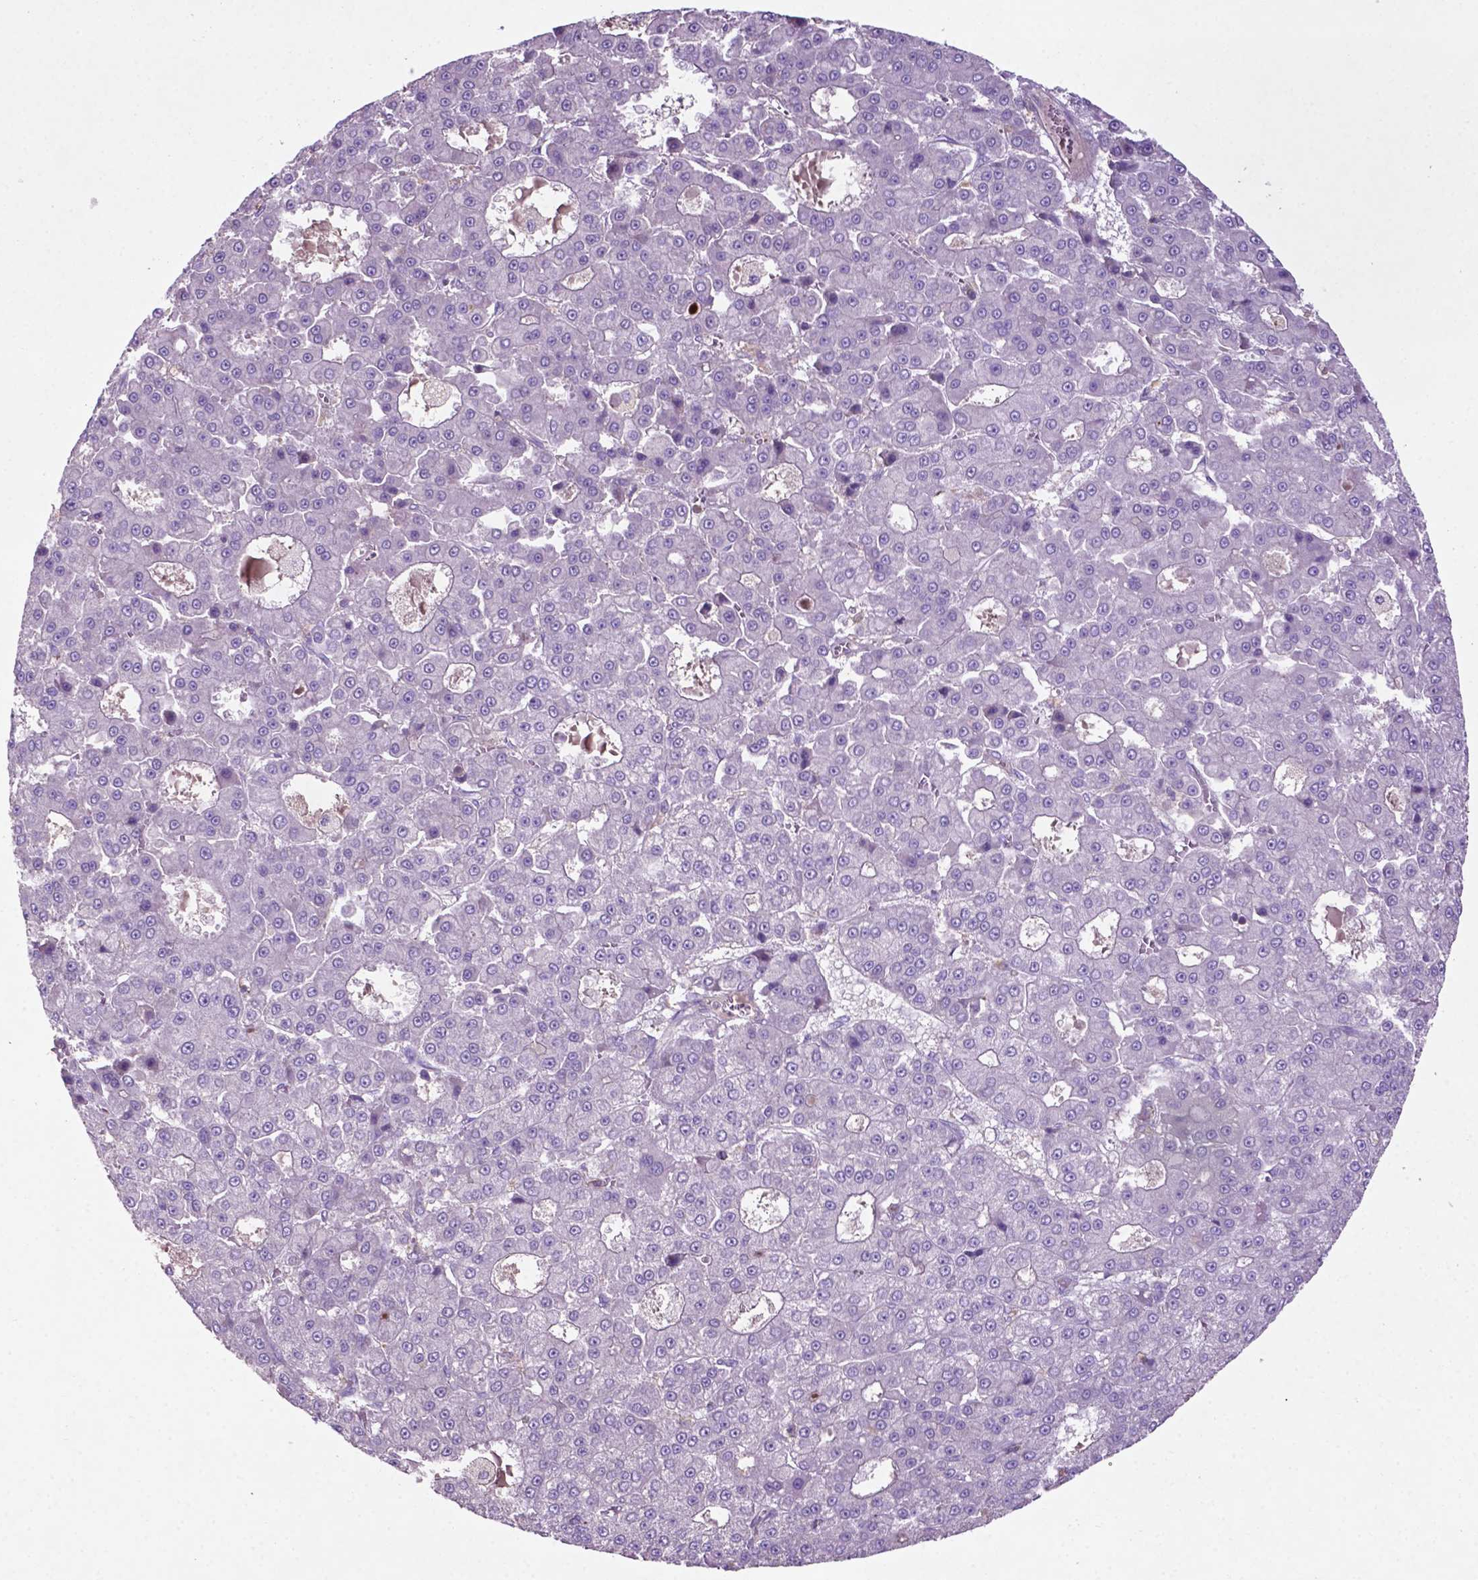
{"staining": {"intensity": "negative", "quantity": "none", "location": "none"}, "tissue": "liver cancer", "cell_type": "Tumor cells", "image_type": "cancer", "snomed": [{"axis": "morphology", "description": "Carcinoma, Hepatocellular, NOS"}, {"axis": "topography", "description": "Liver"}], "caption": "High magnification brightfield microscopy of hepatocellular carcinoma (liver) stained with DAB (3,3'-diaminobenzidine) (brown) and counterstained with hematoxylin (blue): tumor cells show no significant positivity.", "gene": "BMP4", "patient": {"sex": "male", "age": 70}}